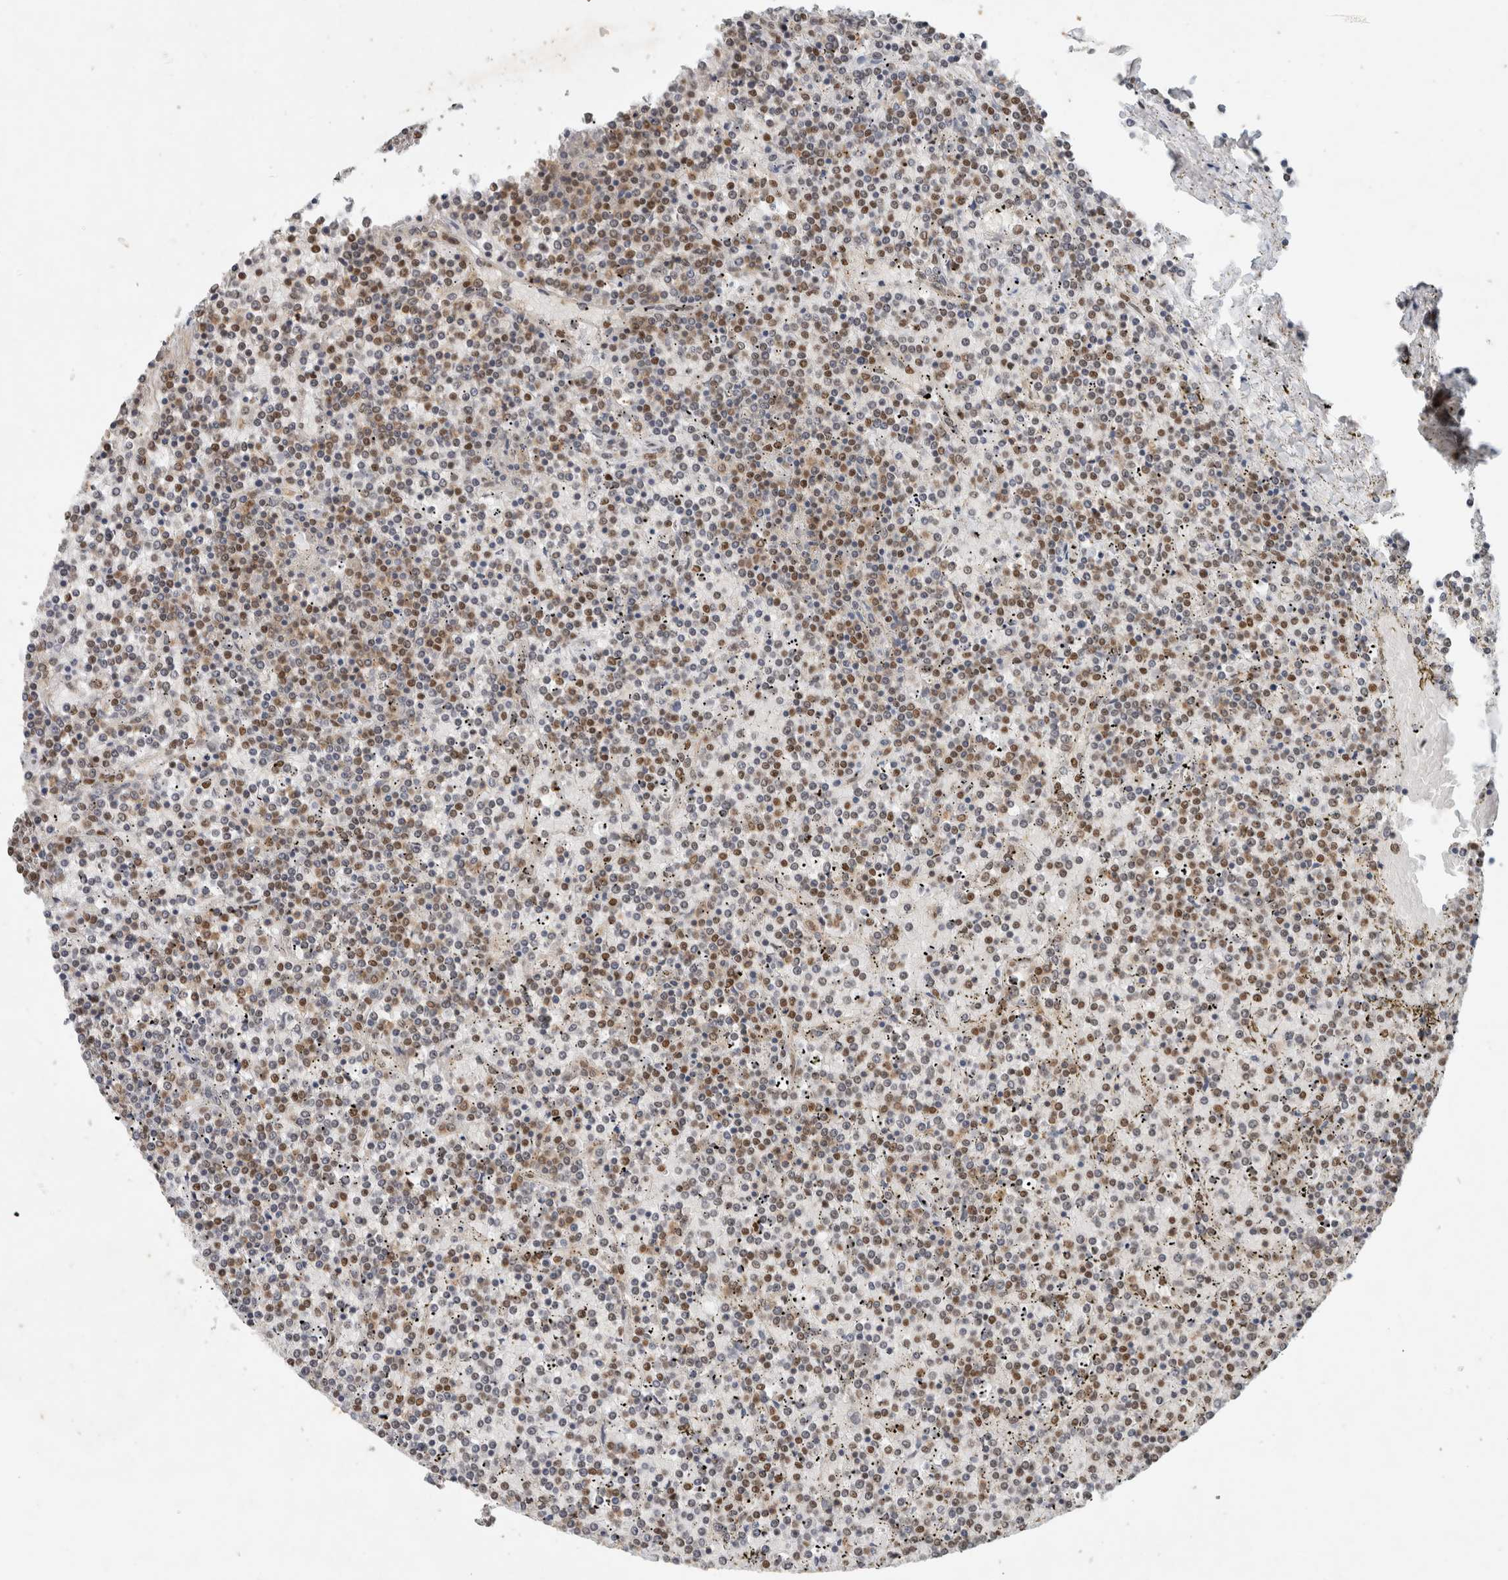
{"staining": {"intensity": "moderate", "quantity": ">75%", "location": "nuclear"}, "tissue": "lymphoma", "cell_type": "Tumor cells", "image_type": "cancer", "snomed": [{"axis": "morphology", "description": "Malignant lymphoma, non-Hodgkin's type, Low grade"}, {"axis": "topography", "description": "Spleen"}], "caption": "Protein expression by immunohistochemistry (IHC) displays moderate nuclear positivity in about >75% of tumor cells in low-grade malignant lymphoma, non-Hodgkin's type.", "gene": "DDX42", "patient": {"sex": "female", "age": 19}}